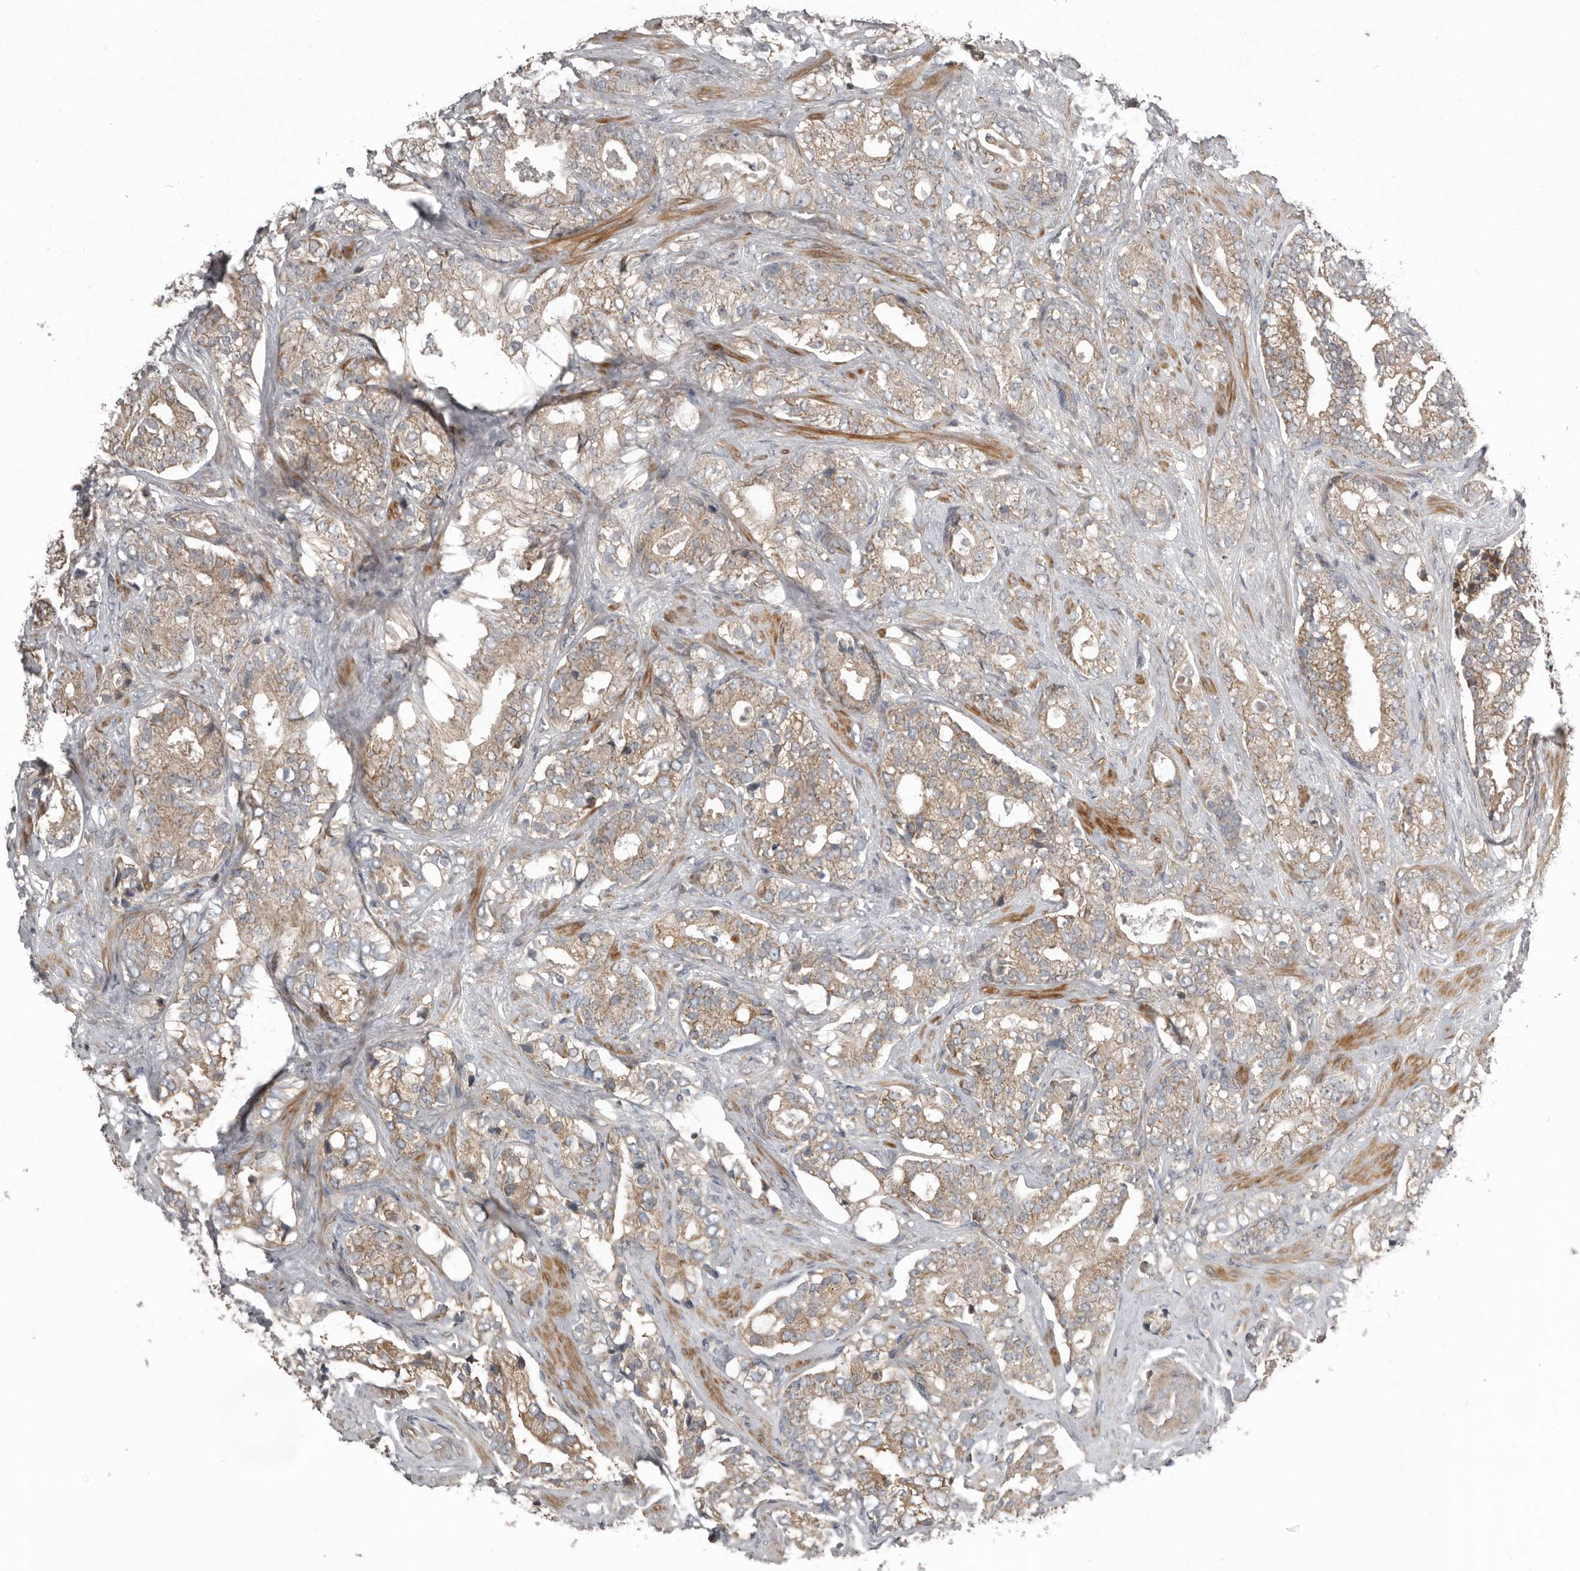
{"staining": {"intensity": "moderate", "quantity": ">75%", "location": "cytoplasmic/membranous"}, "tissue": "prostate cancer", "cell_type": "Tumor cells", "image_type": "cancer", "snomed": [{"axis": "morphology", "description": "Adenocarcinoma, High grade"}, {"axis": "topography", "description": "Prostate and seminal vesicle, NOS"}], "caption": "Protein positivity by immunohistochemistry (IHC) displays moderate cytoplasmic/membranous positivity in approximately >75% of tumor cells in prostate cancer (high-grade adenocarcinoma).", "gene": "FBXO31", "patient": {"sex": "male", "age": 67}}